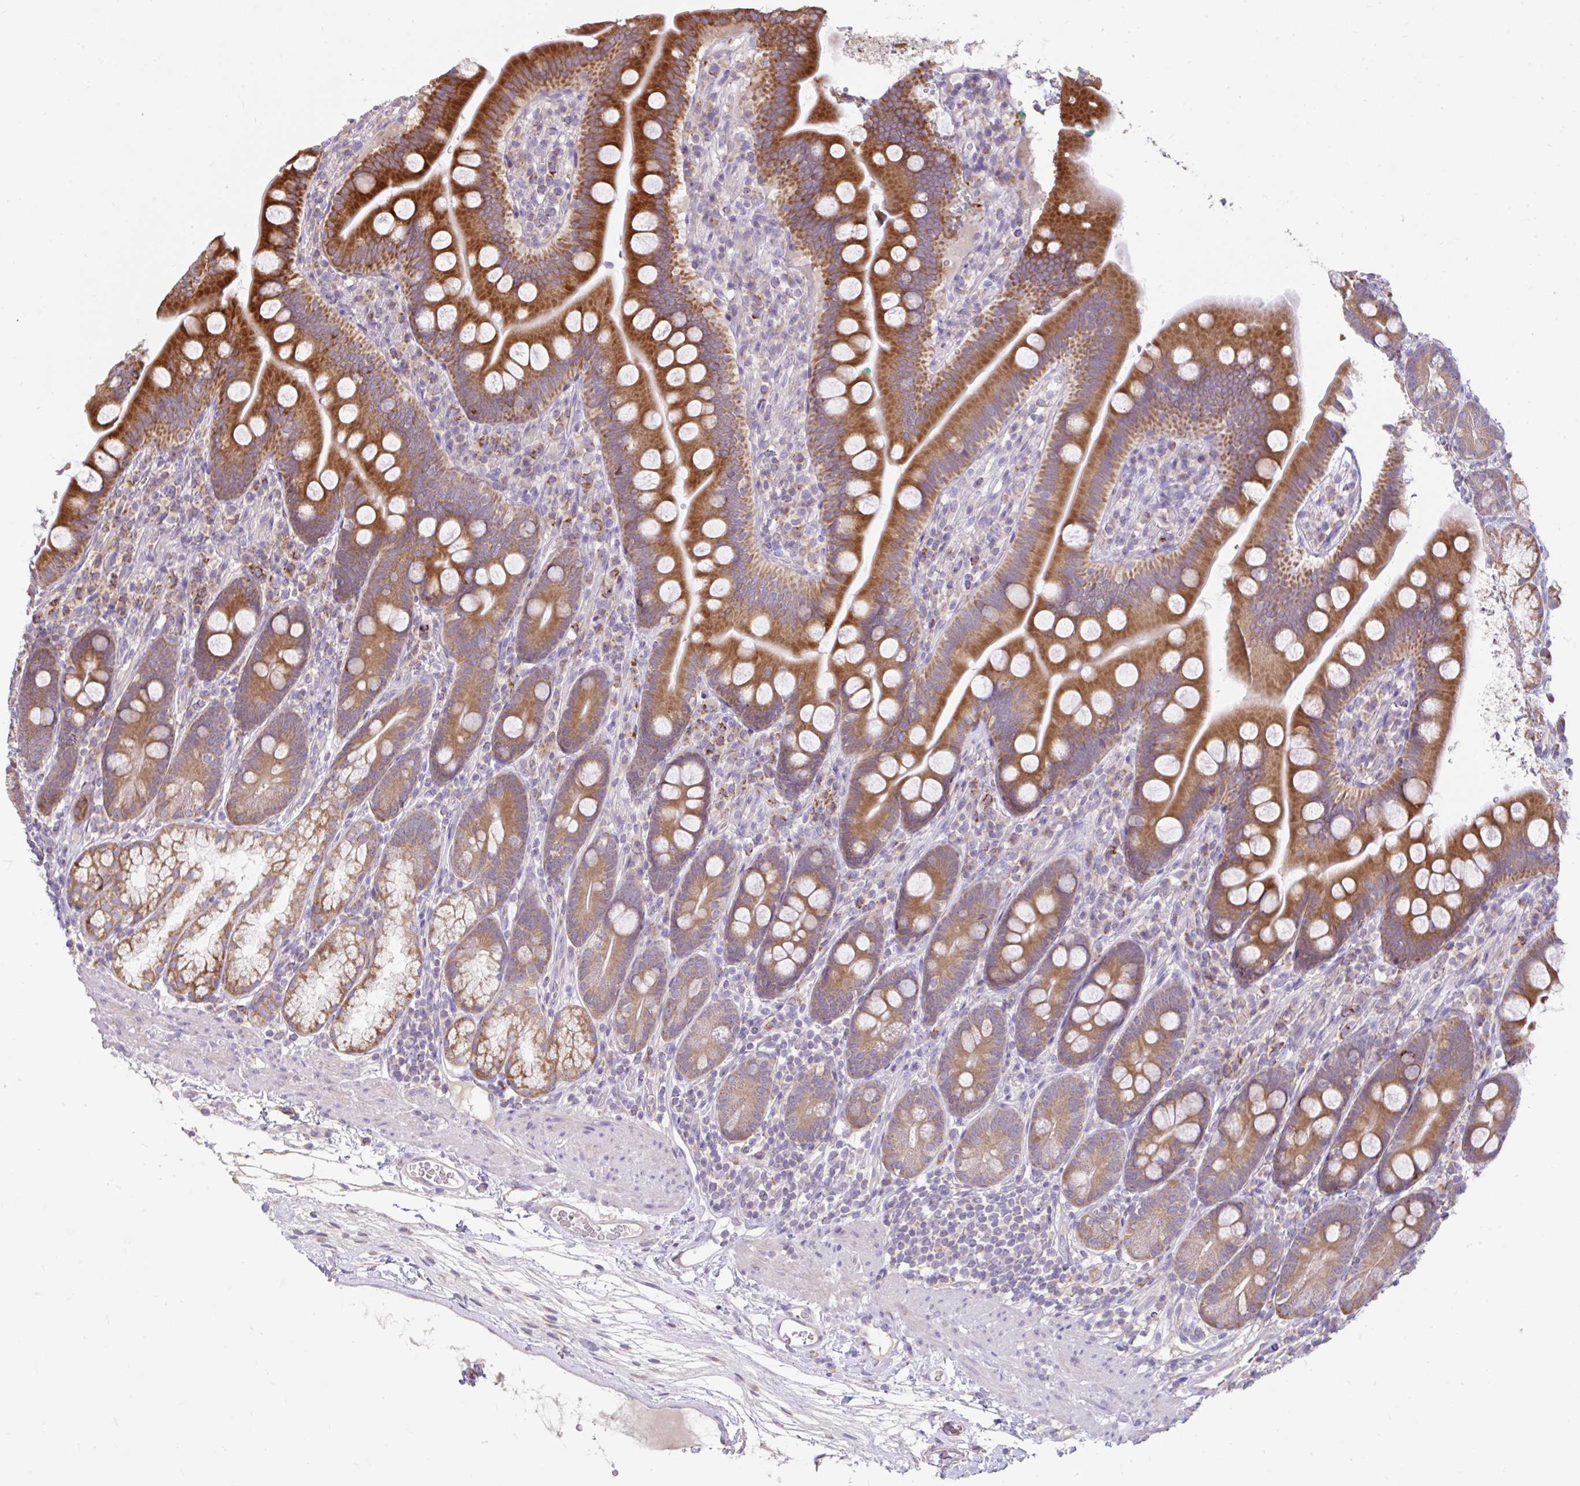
{"staining": {"intensity": "strong", "quantity": ">75%", "location": "cytoplasmic/membranous"}, "tissue": "duodenum", "cell_type": "Glandular cells", "image_type": "normal", "snomed": [{"axis": "morphology", "description": "Normal tissue, NOS"}, {"axis": "topography", "description": "Duodenum"}], "caption": "This is an image of IHC staining of unremarkable duodenum, which shows strong staining in the cytoplasmic/membranous of glandular cells.", "gene": "RALBP1", "patient": {"sex": "female", "age": 67}}